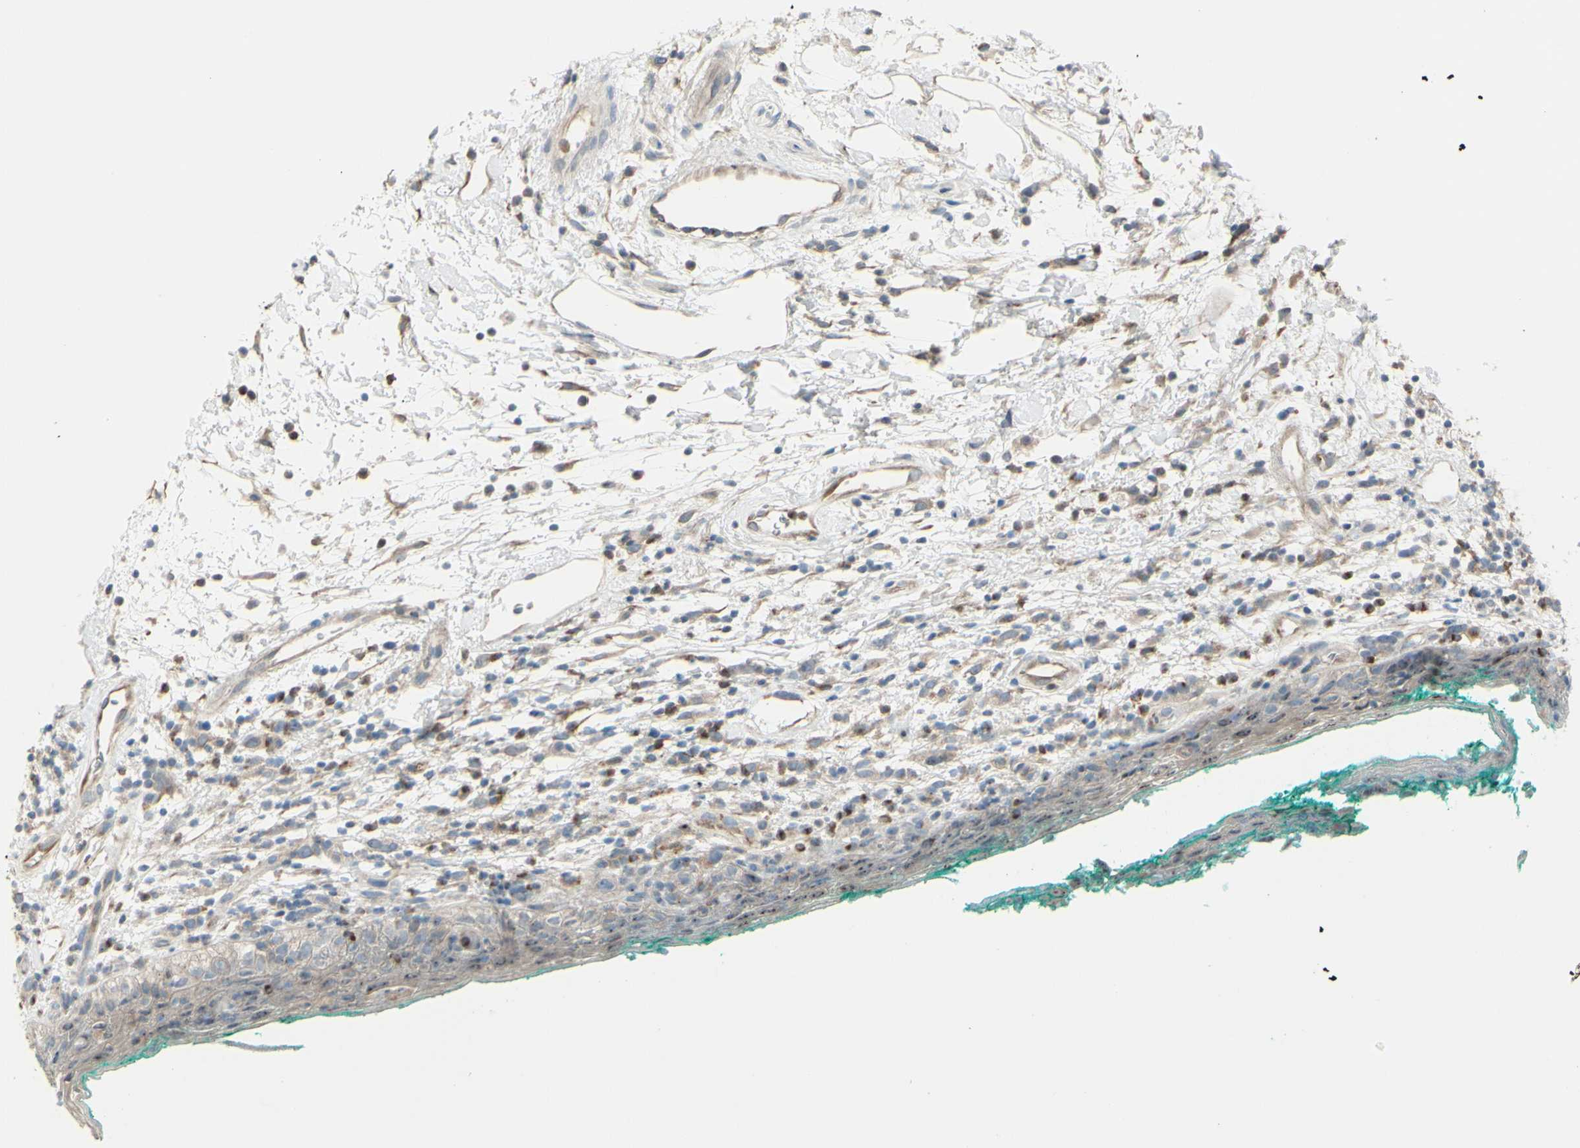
{"staining": {"intensity": "weak", "quantity": ">75%", "location": "cytoplasmic/membranous"}, "tissue": "oral mucosa", "cell_type": "Squamous epithelial cells", "image_type": "normal", "snomed": [{"axis": "morphology", "description": "Normal tissue, NOS"}, {"axis": "topography", "description": "Skeletal muscle"}, {"axis": "topography", "description": "Oral tissue"}, {"axis": "topography", "description": "Peripheral nerve tissue"}], "caption": "Immunohistochemical staining of normal human oral mucosa reveals >75% levels of weak cytoplasmic/membranous protein expression in approximately >75% of squamous epithelial cells.", "gene": "LMTK2", "patient": {"sex": "female", "age": 84}}